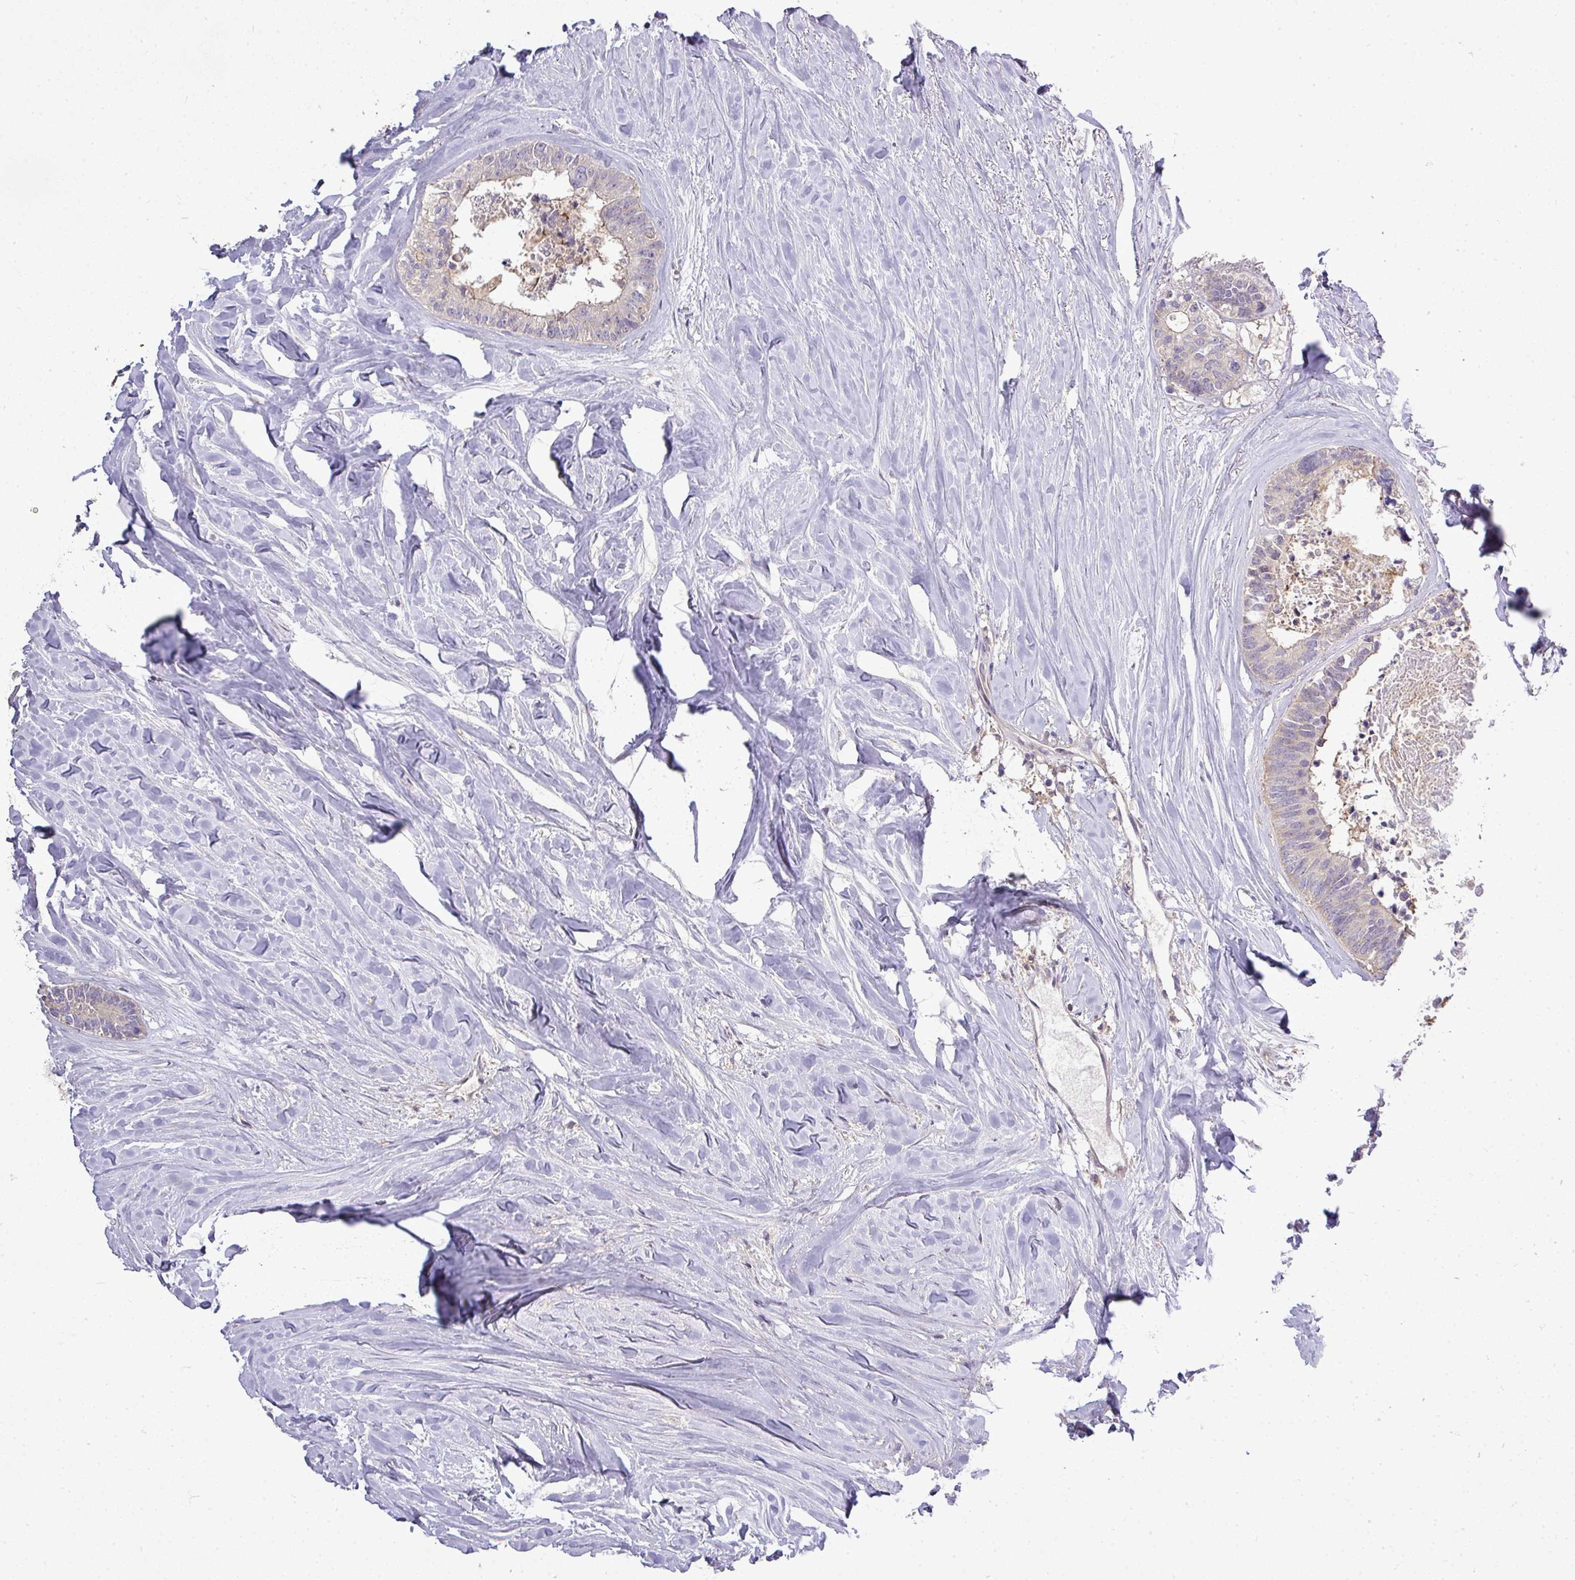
{"staining": {"intensity": "weak", "quantity": "<25%", "location": "cytoplasmic/membranous"}, "tissue": "colorectal cancer", "cell_type": "Tumor cells", "image_type": "cancer", "snomed": [{"axis": "morphology", "description": "Adenocarcinoma, NOS"}, {"axis": "topography", "description": "Colon"}, {"axis": "topography", "description": "Rectum"}], "caption": "An immunohistochemistry micrograph of colorectal adenocarcinoma is shown. There is no staining in tumor cells of colorectal adenocarcinoma.", "gene": "STAT5A", "patient": {"sex": "male", "age": 57}}